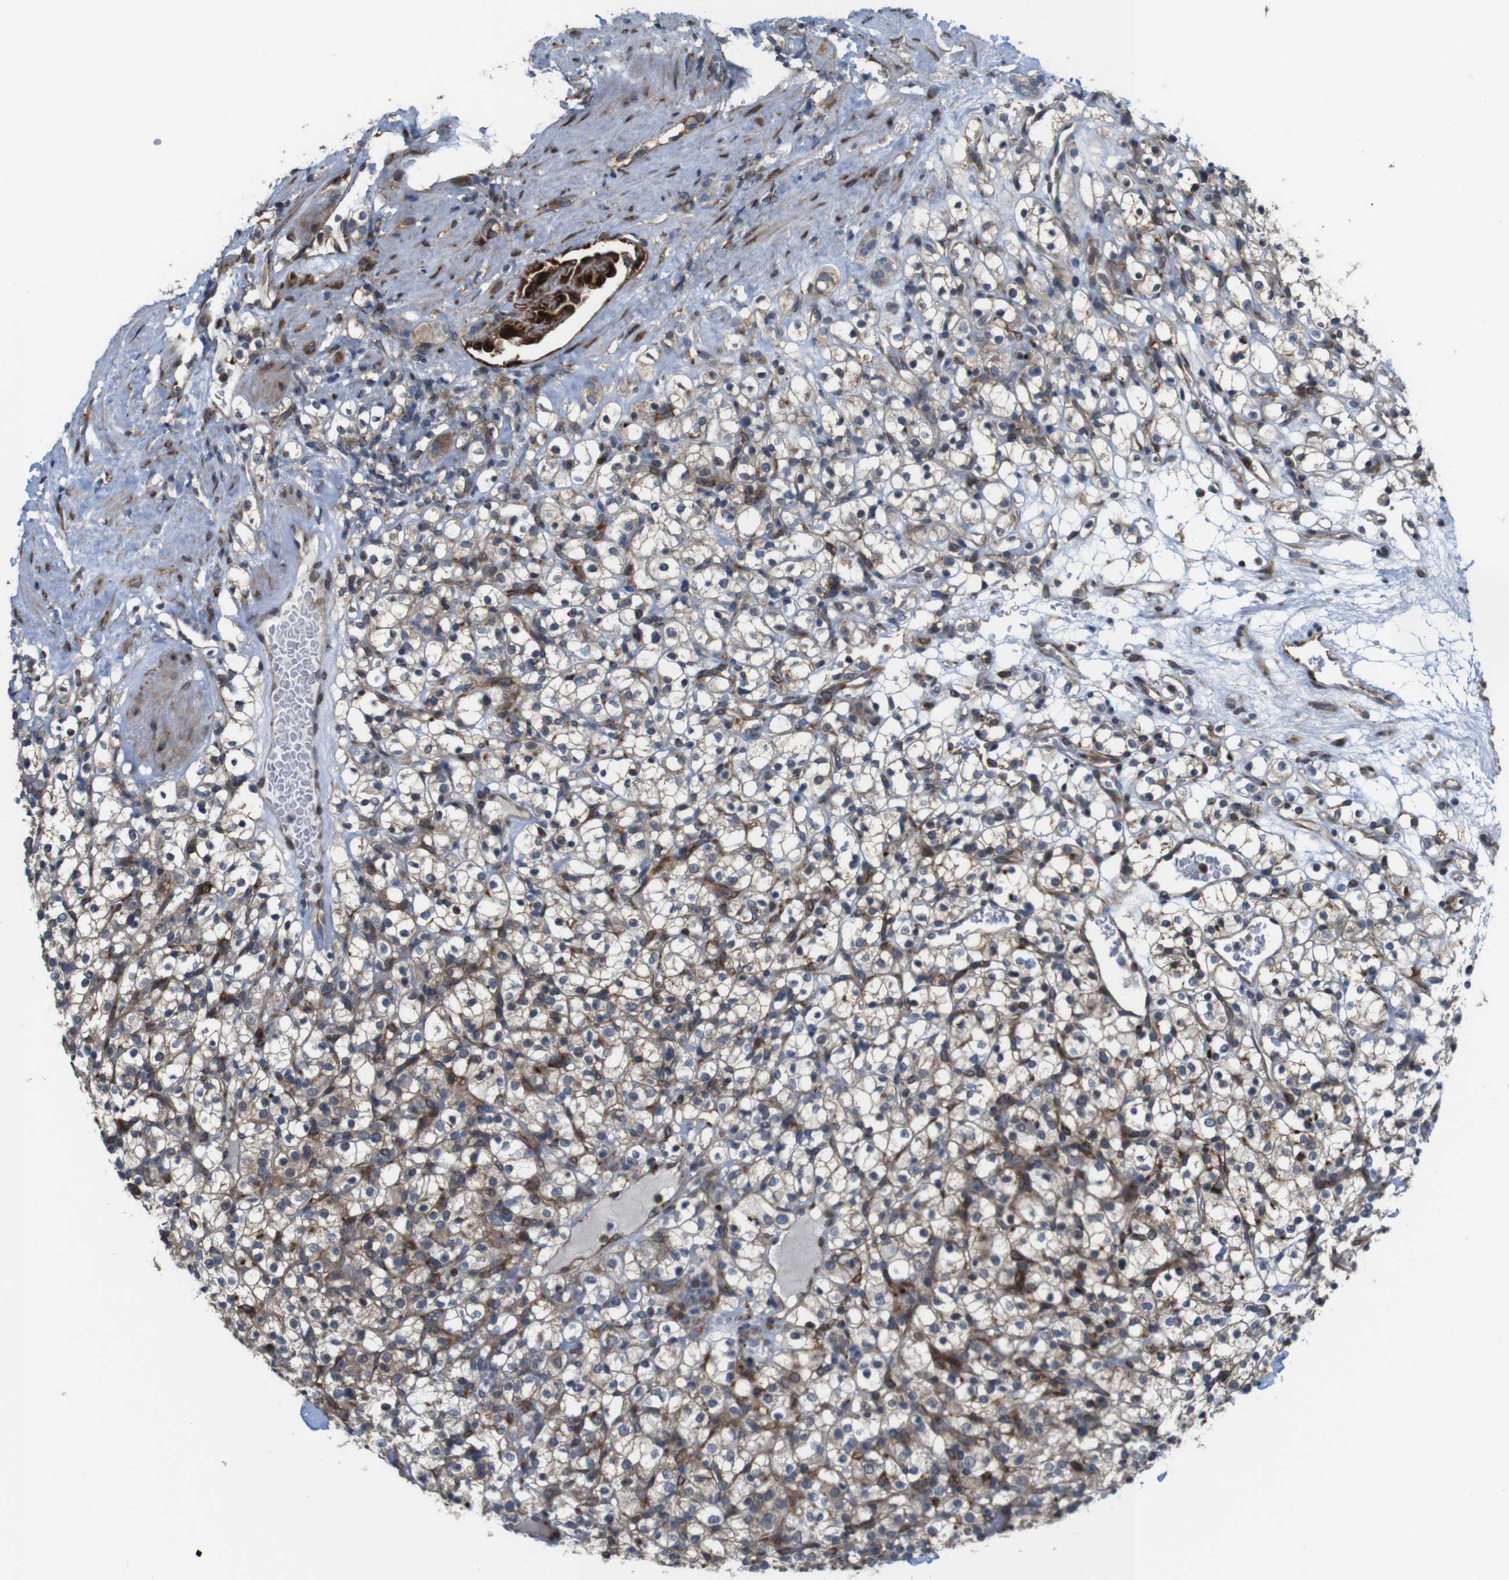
{"staining": {"intensity": "moderate", "quantity": ">75%", "location": "cytoplasmic/membranous"}, "tissue": "renal cancer", "cell_type": "Tumor cells", "image_type": "cancer", "snomed": [{"axis": "morphology", "description": "Normal tissue, NOS"}, {"axis": "morphology", "description": "Adenocarcinoma, NOS"}, {"axis": "topography", "description": "Kidney"}], "caption": "Tumor cells exhibit medium levels of moderate cytoplasmic/membranous staining in approximately >75% of cells in renal cancer.", "gene": "PCOLCE2", "patient": {"sex": "female", "age": 72}}